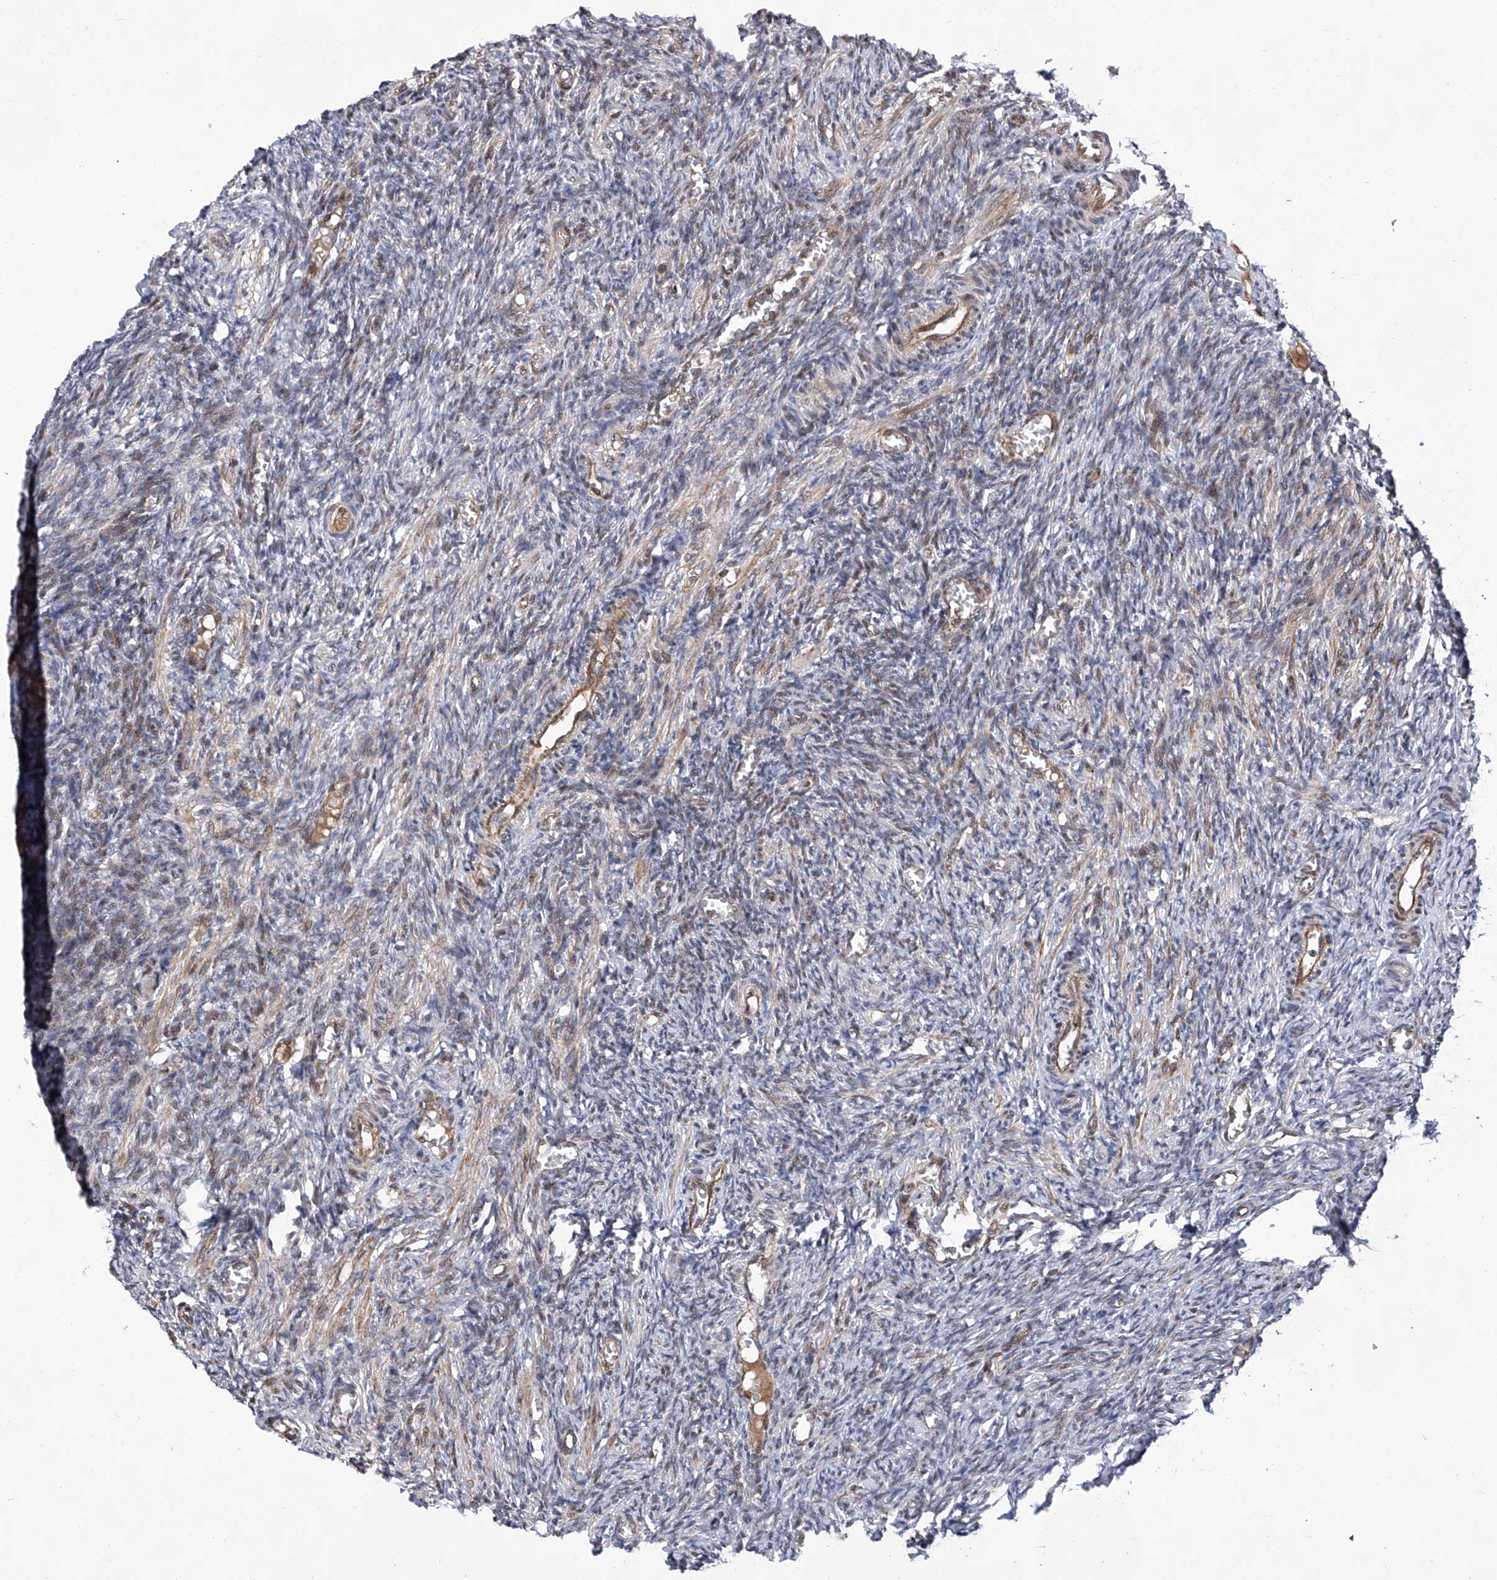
{"staining": {"intensity": "weak", "quantity": "<25%", "location": "cytoplasmic/membranous"}, "tissue": "ovary", "cell_type": "Ovarian stroma cells", "image_type": "normal", "snomed": [{"axis": "morphology", "description": "Normal tissue, NOS"}, {"axis": "topography", "description": "Ovary"}], "caption": "Immunohistochemistry histopathology image of unremarkable ovary: human ovary stained with DAB reveals no significant protein staining in ovarian stroma cells. Brightfield microscopy of IHC stained with DAB (3,3'-diaminobenzidine) (brown) and hematoxylin (blue), captured at high magnification.", "gene": "FARP2", "patient": {"sex": "female", "age": 27}}